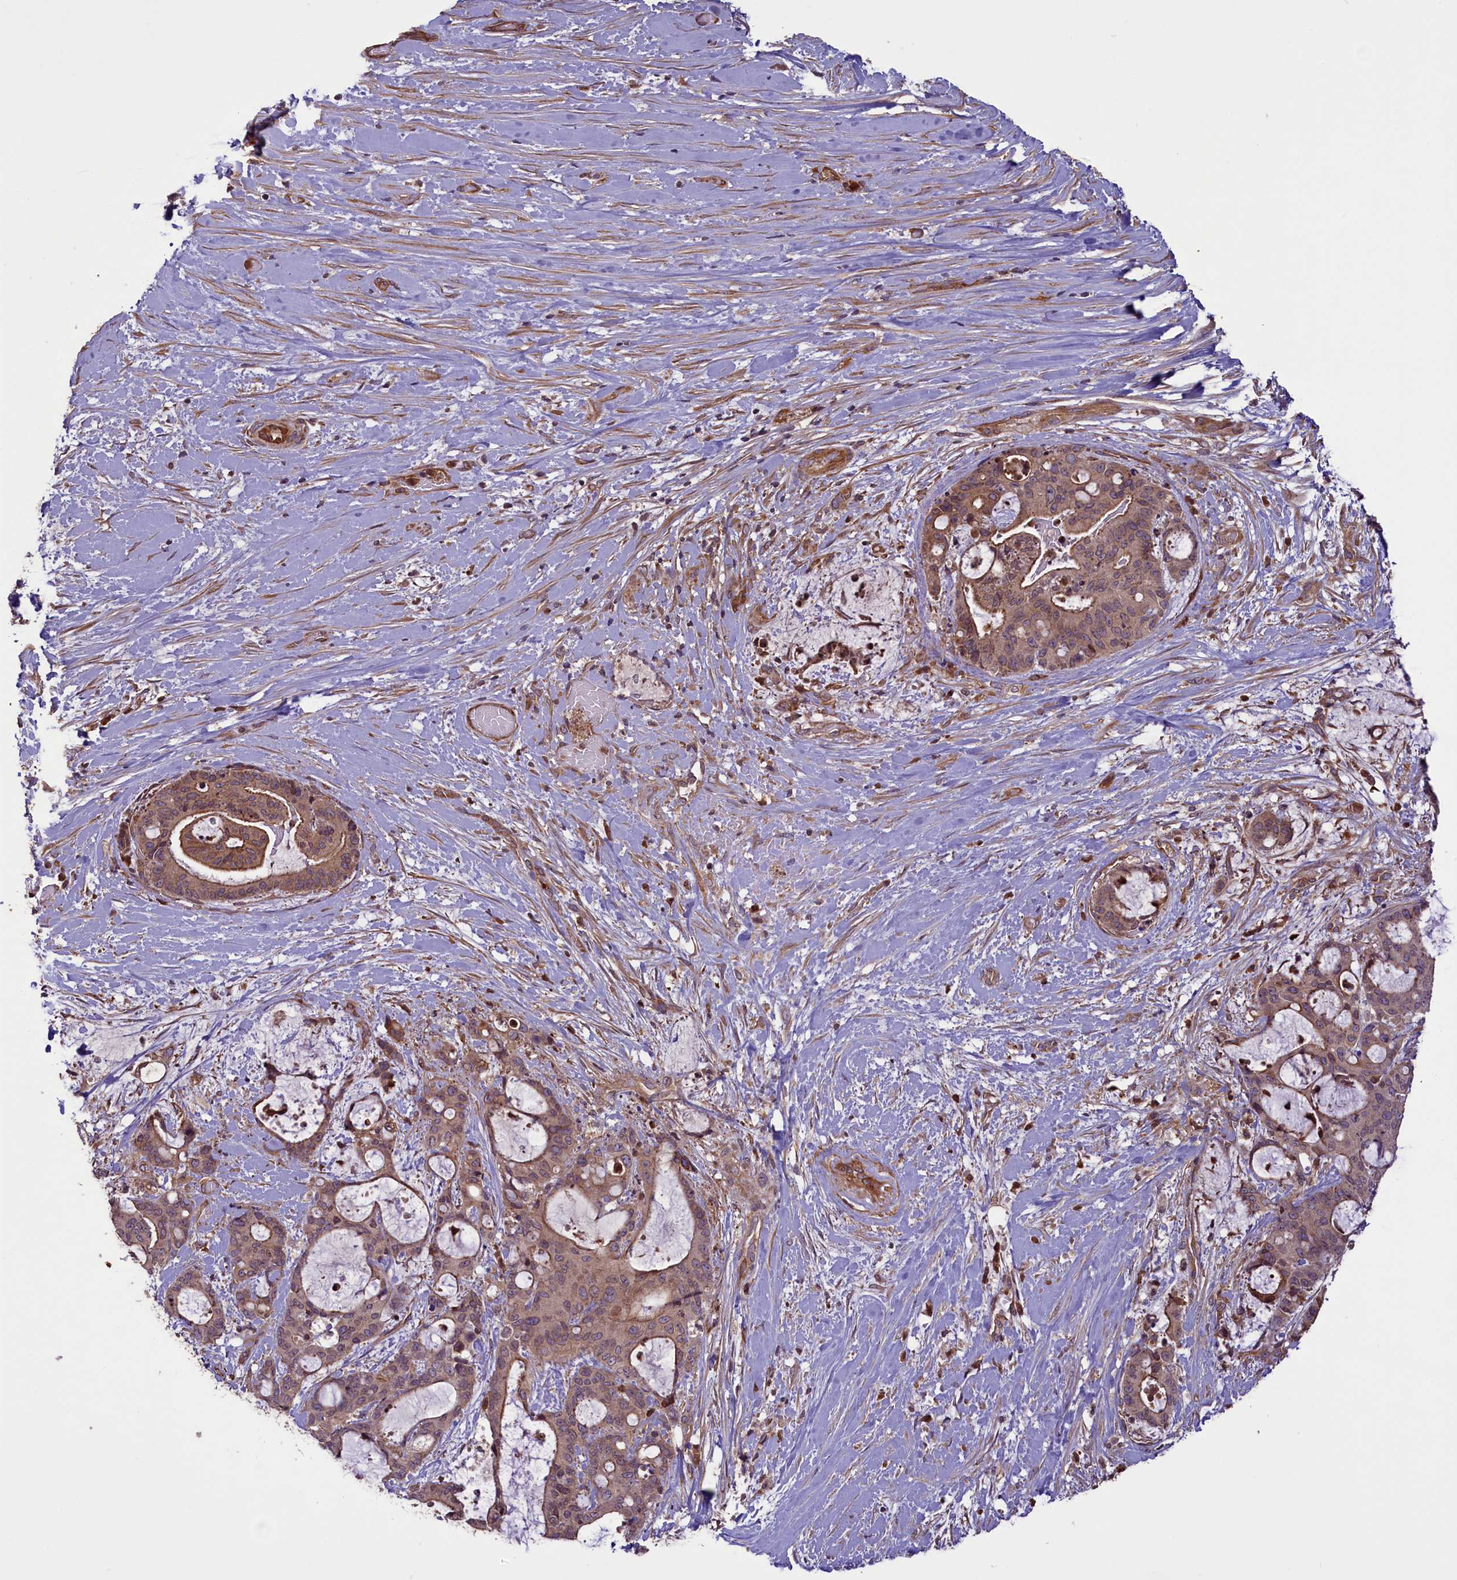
{"staining": {"intensity": "moderate", "quantity": "25%-75%", "location": "cytoplasmic/membranous"}, "tissue": "liver cancer", "cell_type": "Tumor cells", "image_type": "cancer", "snomed": [{"axis": "morphology", "description": "Normal tissue, NOS"}, {"axis": "morphology", "description": "Cholangiocarcinoma"}, {"axis": "topography", "description": "Liver"}, {"axis": "topography", "description": "Peripheral nerve tissue"}], "caption": "A high-resolution photomicrograph shows immunohistochemistry staining of liver cancer (cholangiocarcinoma), which displays moderate cytoplasmic/membranous positivity in approximately 25%-75% of tumor cells.", "gene": "CCDC125", "patient": {"sex": "female", "age": 73}}